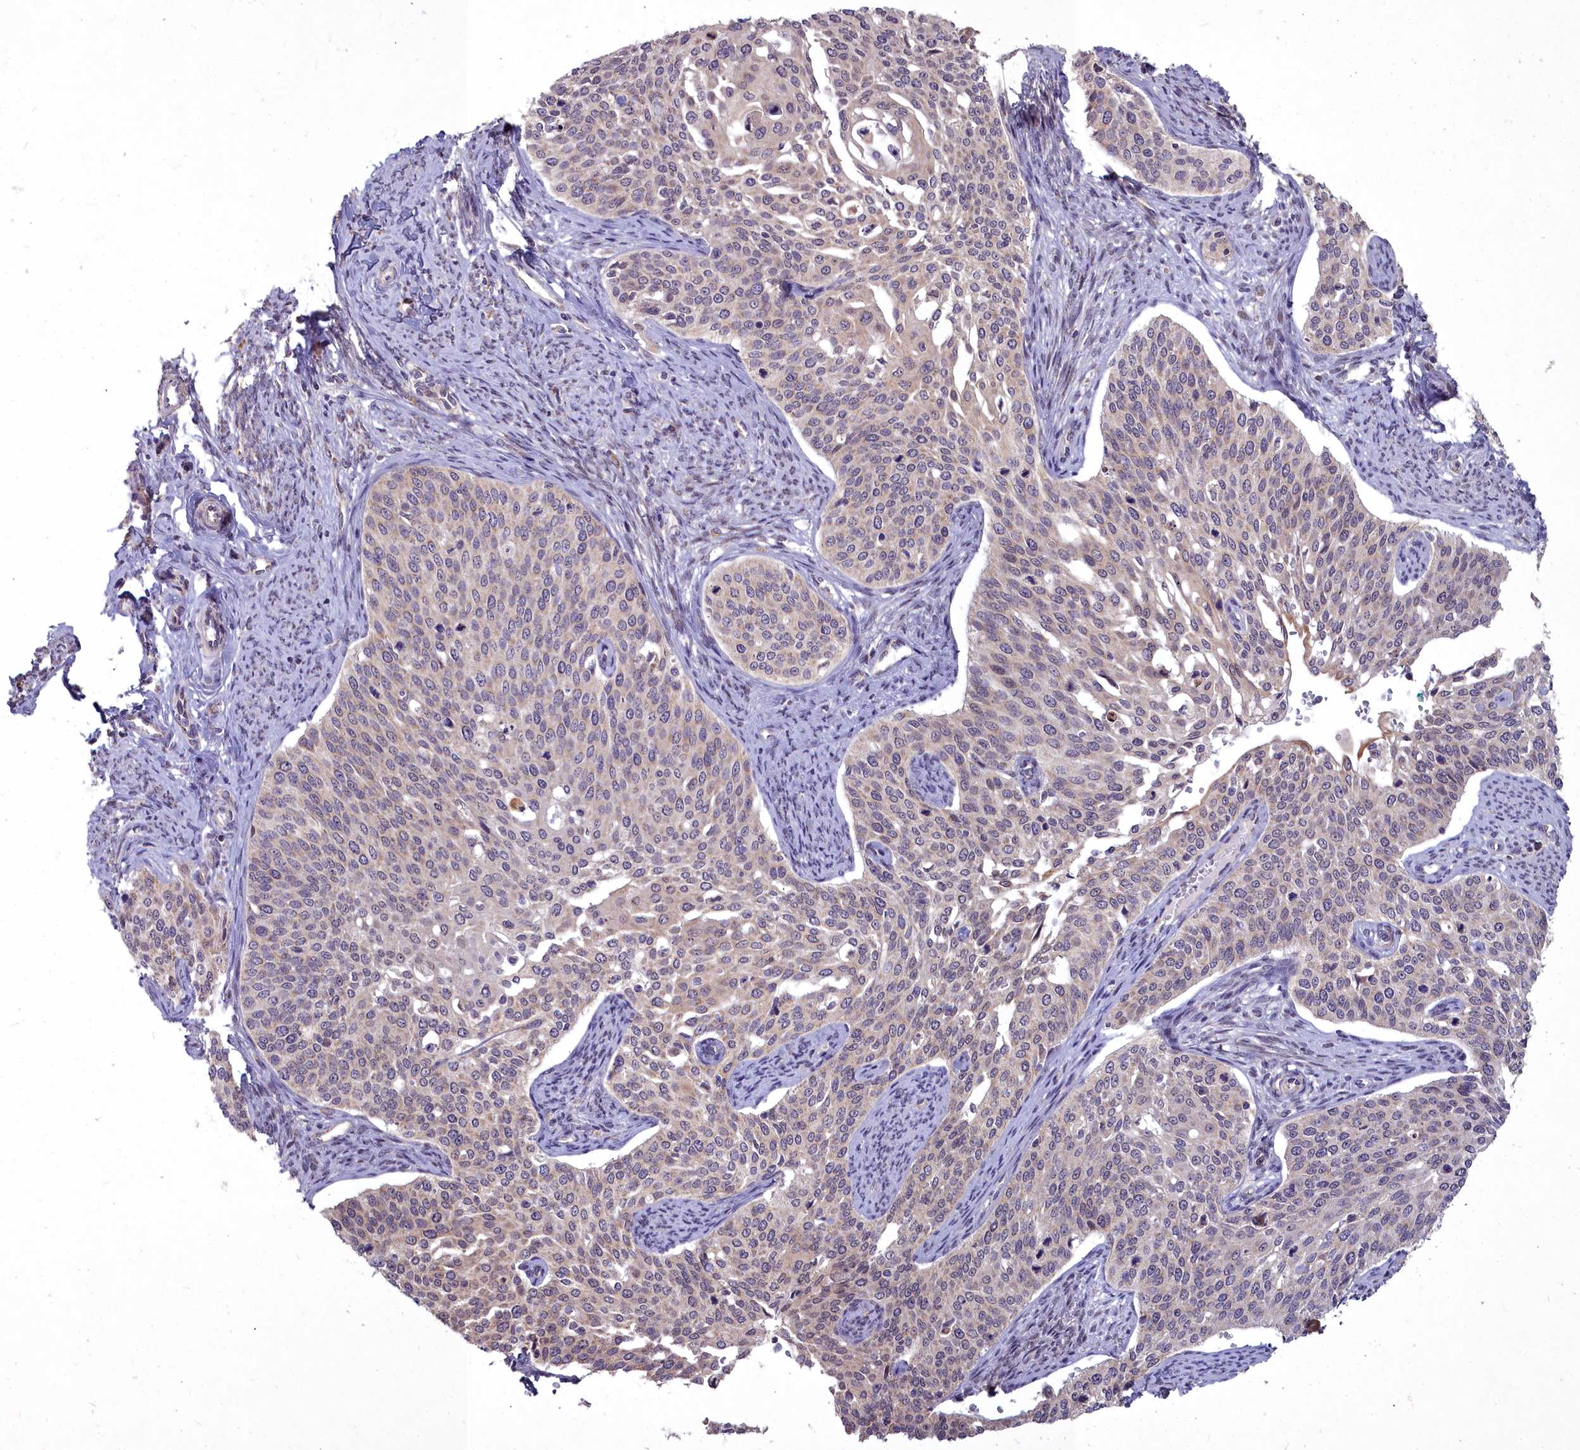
{"staining": {"intensity": "weak", "quantity": ">75%", "location": "cytoplasmic/membranous"}, "tissue": "cervical cancer", "cell_type": "Tumor cells", "image_type": "cancer", "snomed": [{"axis": "morphology", "description": "Squamous cell carcinoma, NOS"}, {"axis": "topography", "description": "Cervix"}], "caption": "Approximately >75% of tumor cells in cervical squamous cell carcinoma demonstrate weak cytoplasmic/membranous protein positivity as visualized by brown immunohistochemical staining.", "gene": "MICU2", "patient": {"sex": "female", "age": 44}}